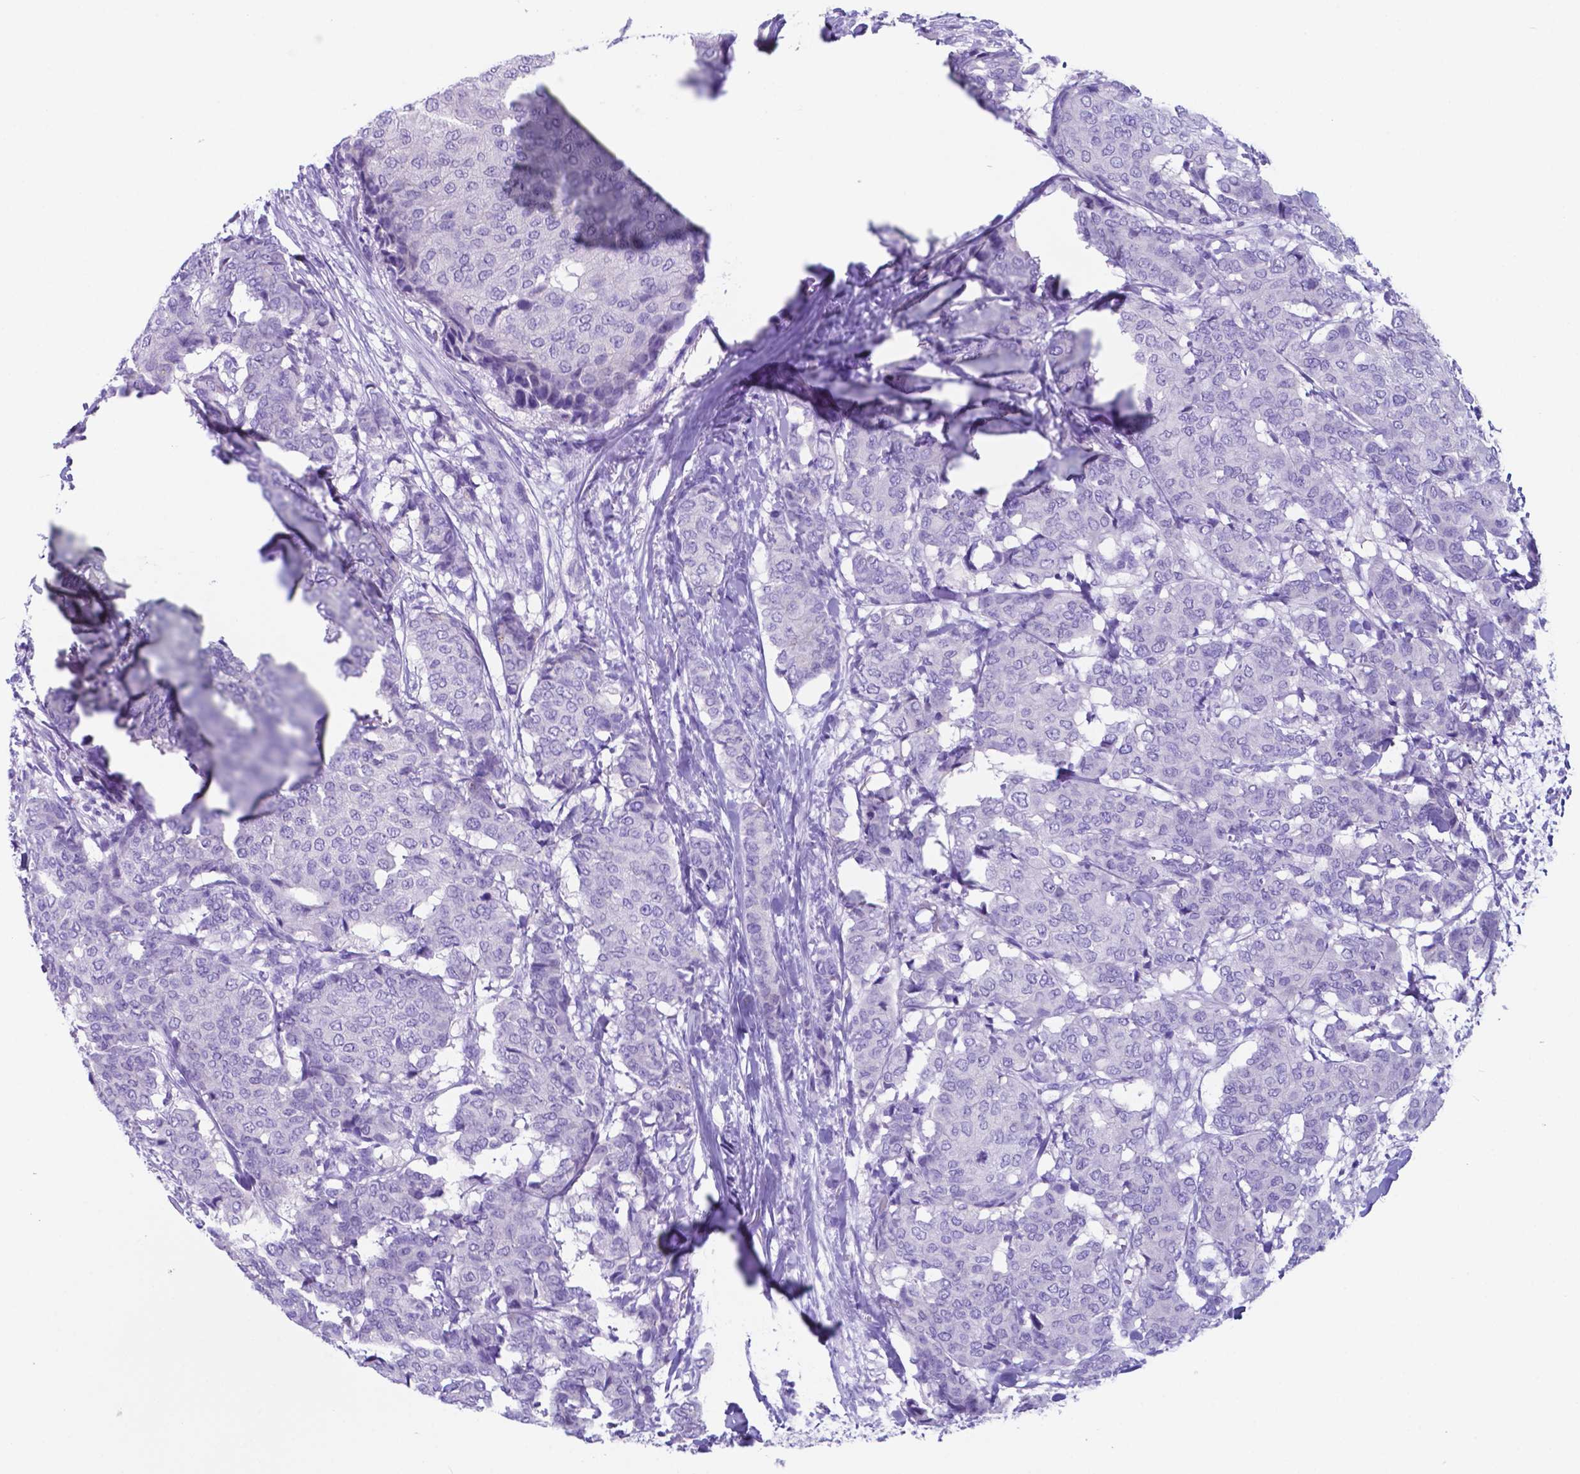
{"staining": {"intensity": "negative", "quantity": "none", "location": "none"}, "tissue": "breast cancer", "cell_type": "Tumor cells", "image_type": "cancer", "snomed": [{"axis": "morphology", "description": "Duct carcinoma"}, {"axis": "topography", "description": "Breast"}], "caption": "An immunohistochemistry (IHC) image of breast cancer (invasive ductal carcinoma) is shown. There is no staining in tumor cells of breast cancer (invasive ductal carcinoma). Brightfield microscopy of IHC stained with DAB (3,3'-diaminobenzidine) (brown) and hematoxylin (blue), captured at high magnification.", "gene": "DNAAF8", "patient": {"sex": "female", "age": 75}}